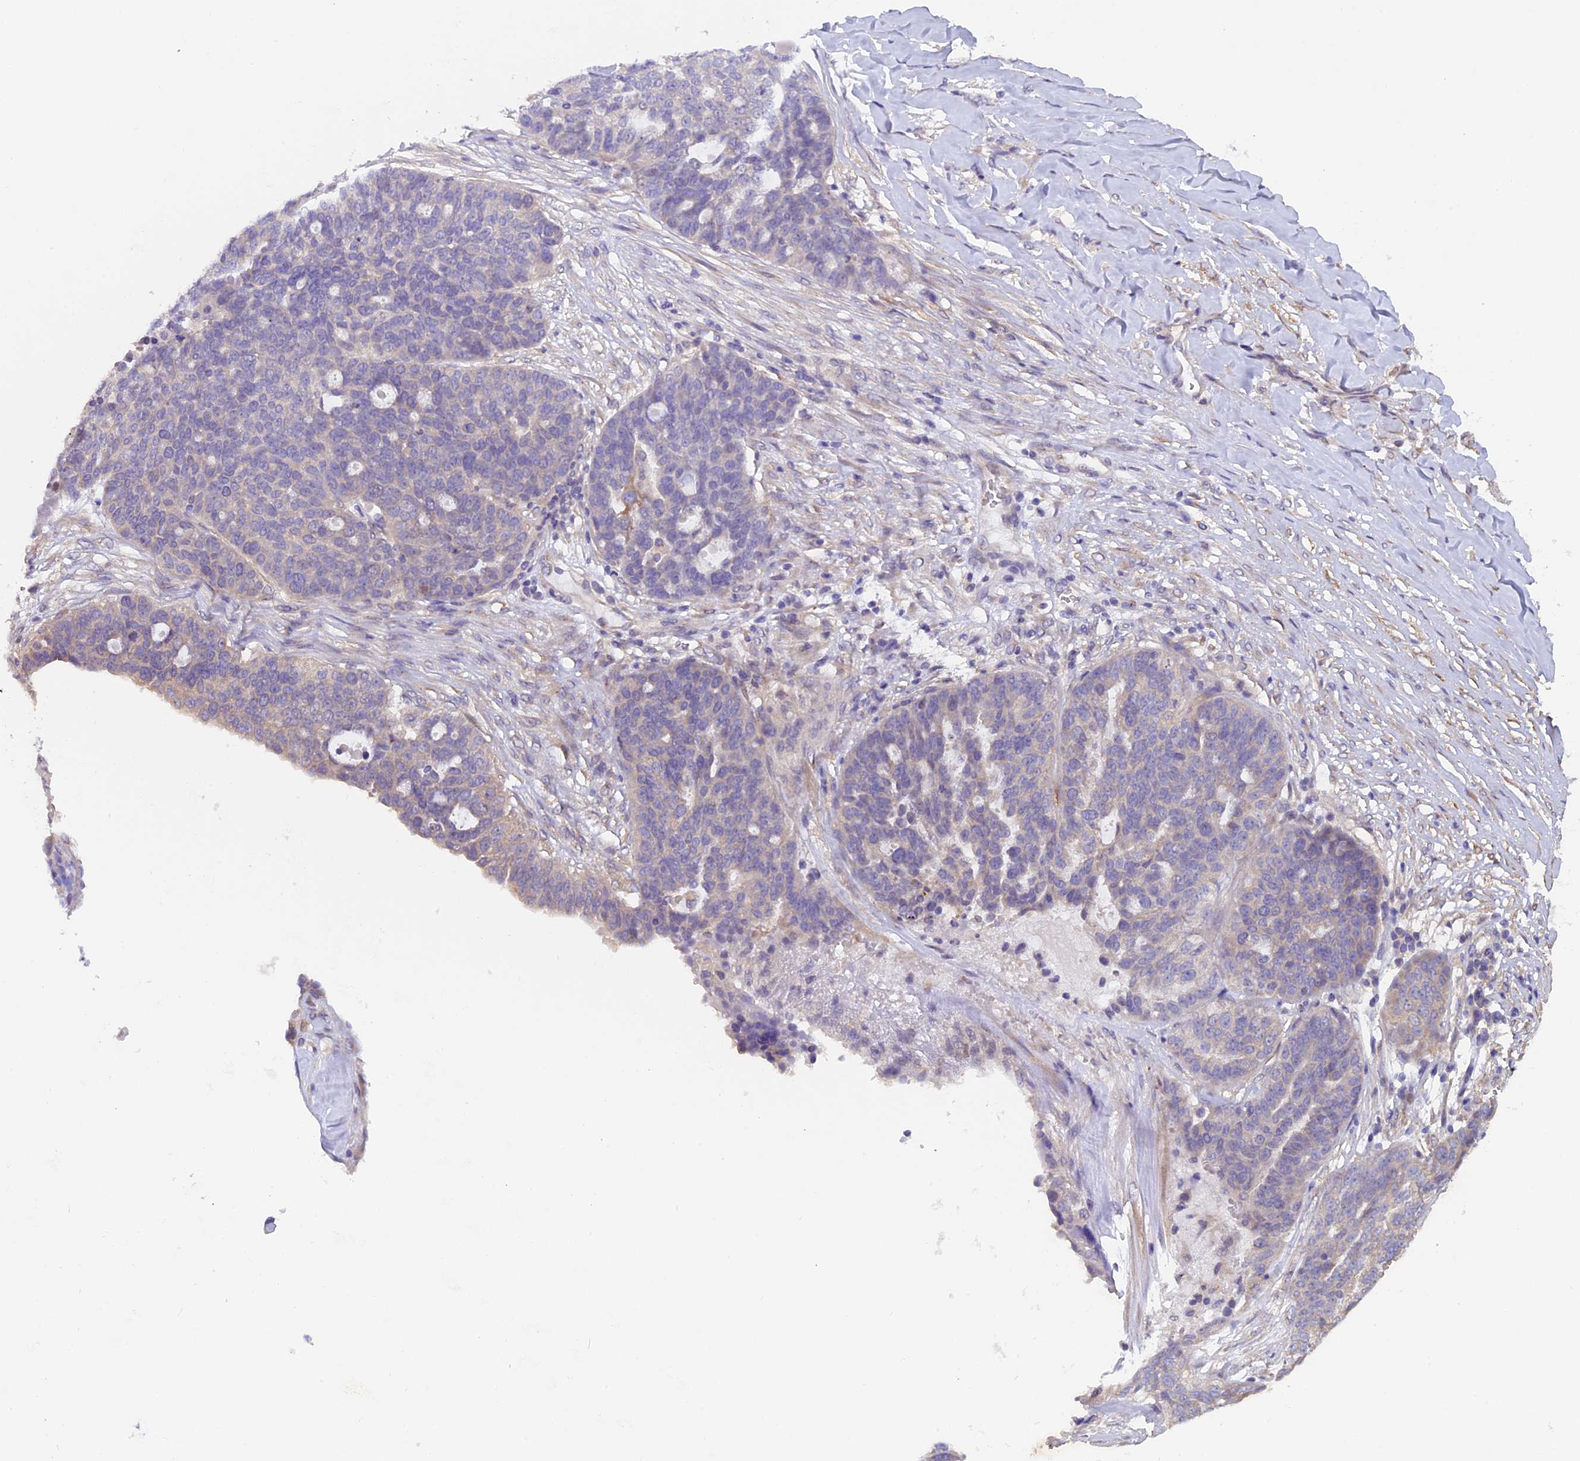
{"staining": {"intensity": "negative", "quantity": "none", "location": "none"}, "tissue": "ovarian cancer", "cell_type": "Tumor cells", "image_type": "cancer", "snomed": [{"axis": "morphology", "description": "Cystadenocarcinoma, serous, NOS"}, {"axis": "topography", "description": "Ovary"}], "caption": "An immunohistochemistry (IHC) micrograph of serous cystadenocarcinoma (ovarian) is shown. There is no staining in tumor cells of serous cystadenocarcinoma (ovarian).", "gene": "CCDC9B", "patient": {"sex": "female", "age": 59}}